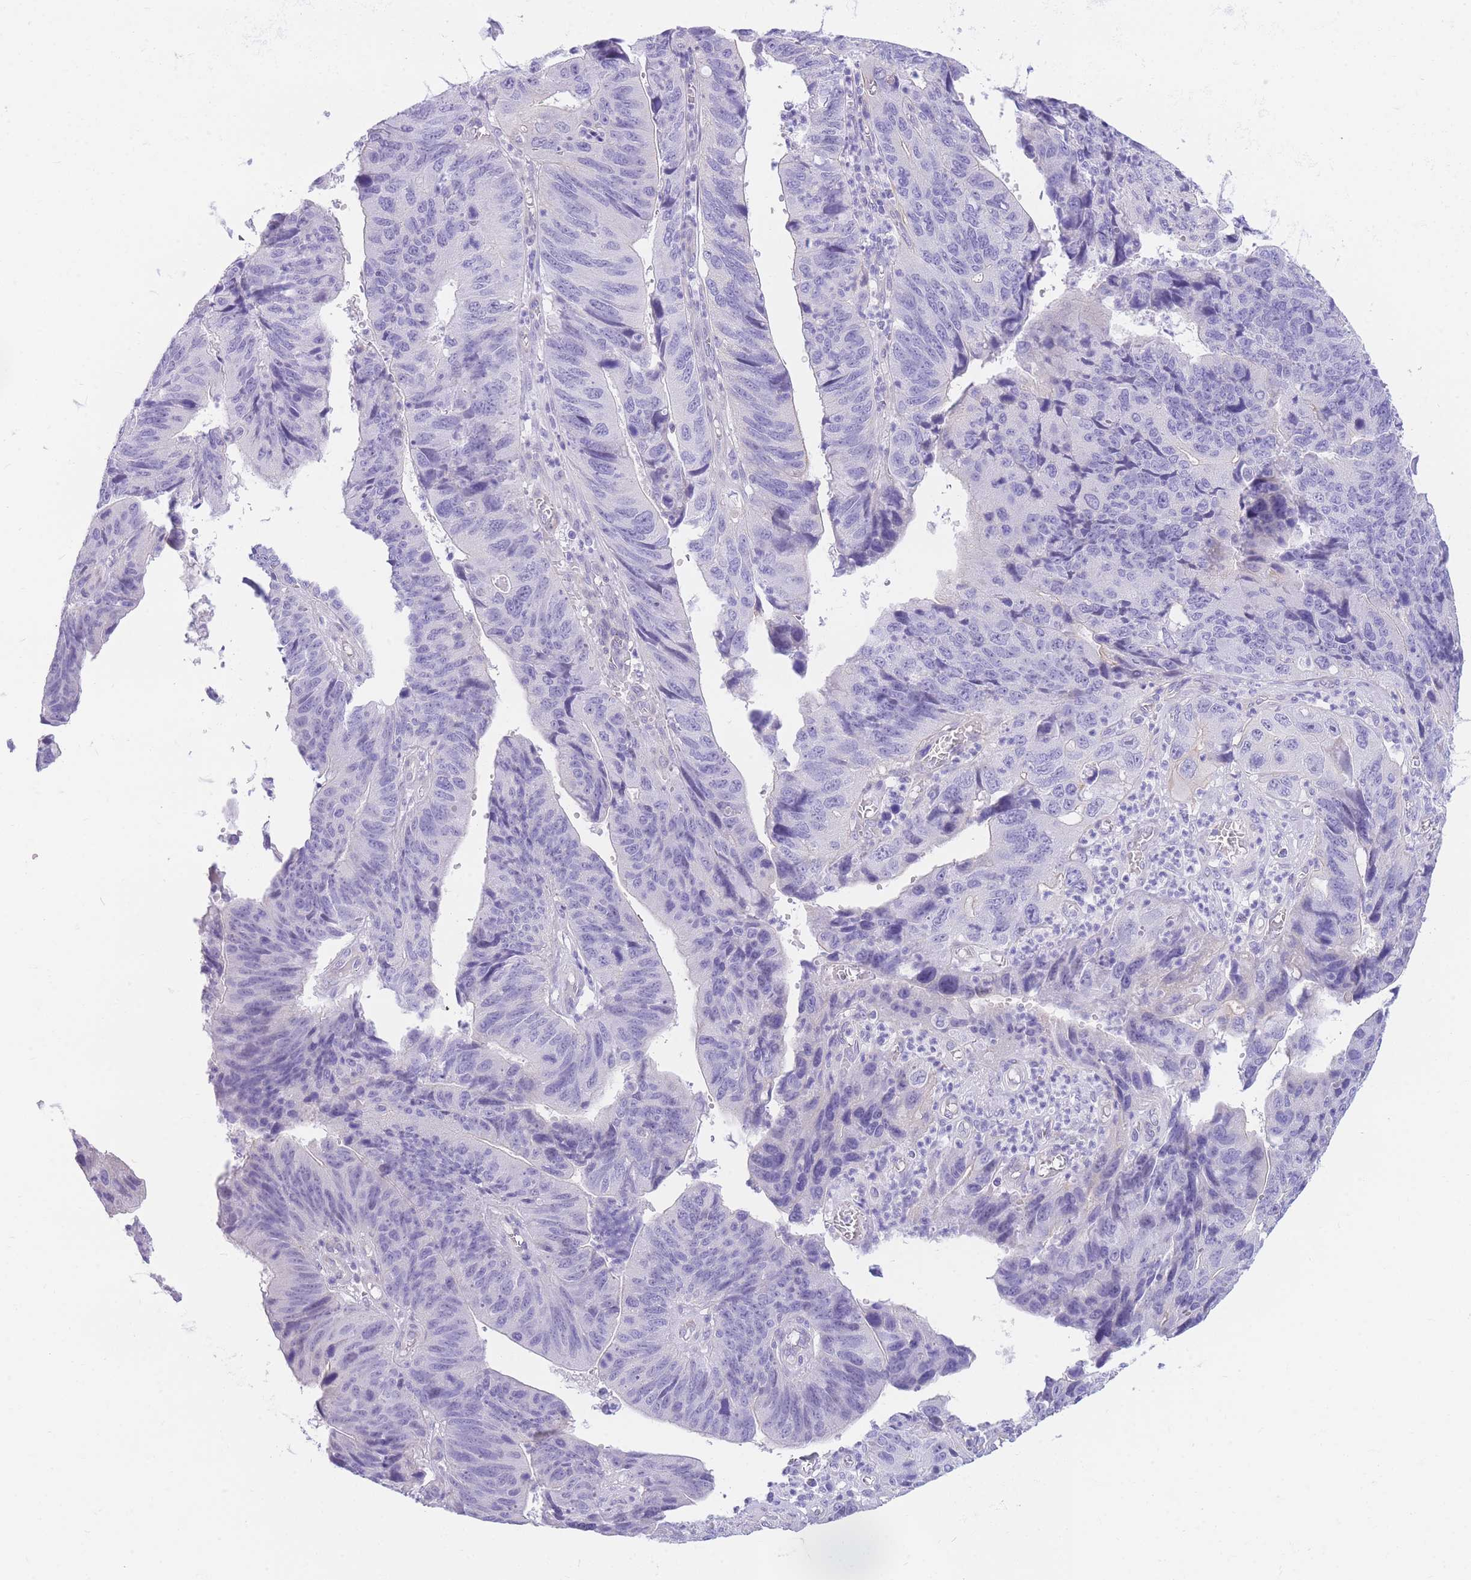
{"staining": {"intensity": "negative", "quantity": "none", "location": "none"}, "tissue": "stomach cancer", "cell_type": "Tumor cells", "image_type": "cancer", "snomed": [{"axis": "morphology", "description": "Adenocarcinoma, NOS"}, {"axis": "topography", "description": "Stomach"}], "caption": "This is an IHC micrograph of stomach cancer (adenocarcinoma). There is no positivity in tumor cells.", "gene": "ZNF311", "patient": {"sex": "male", "age": 59}}